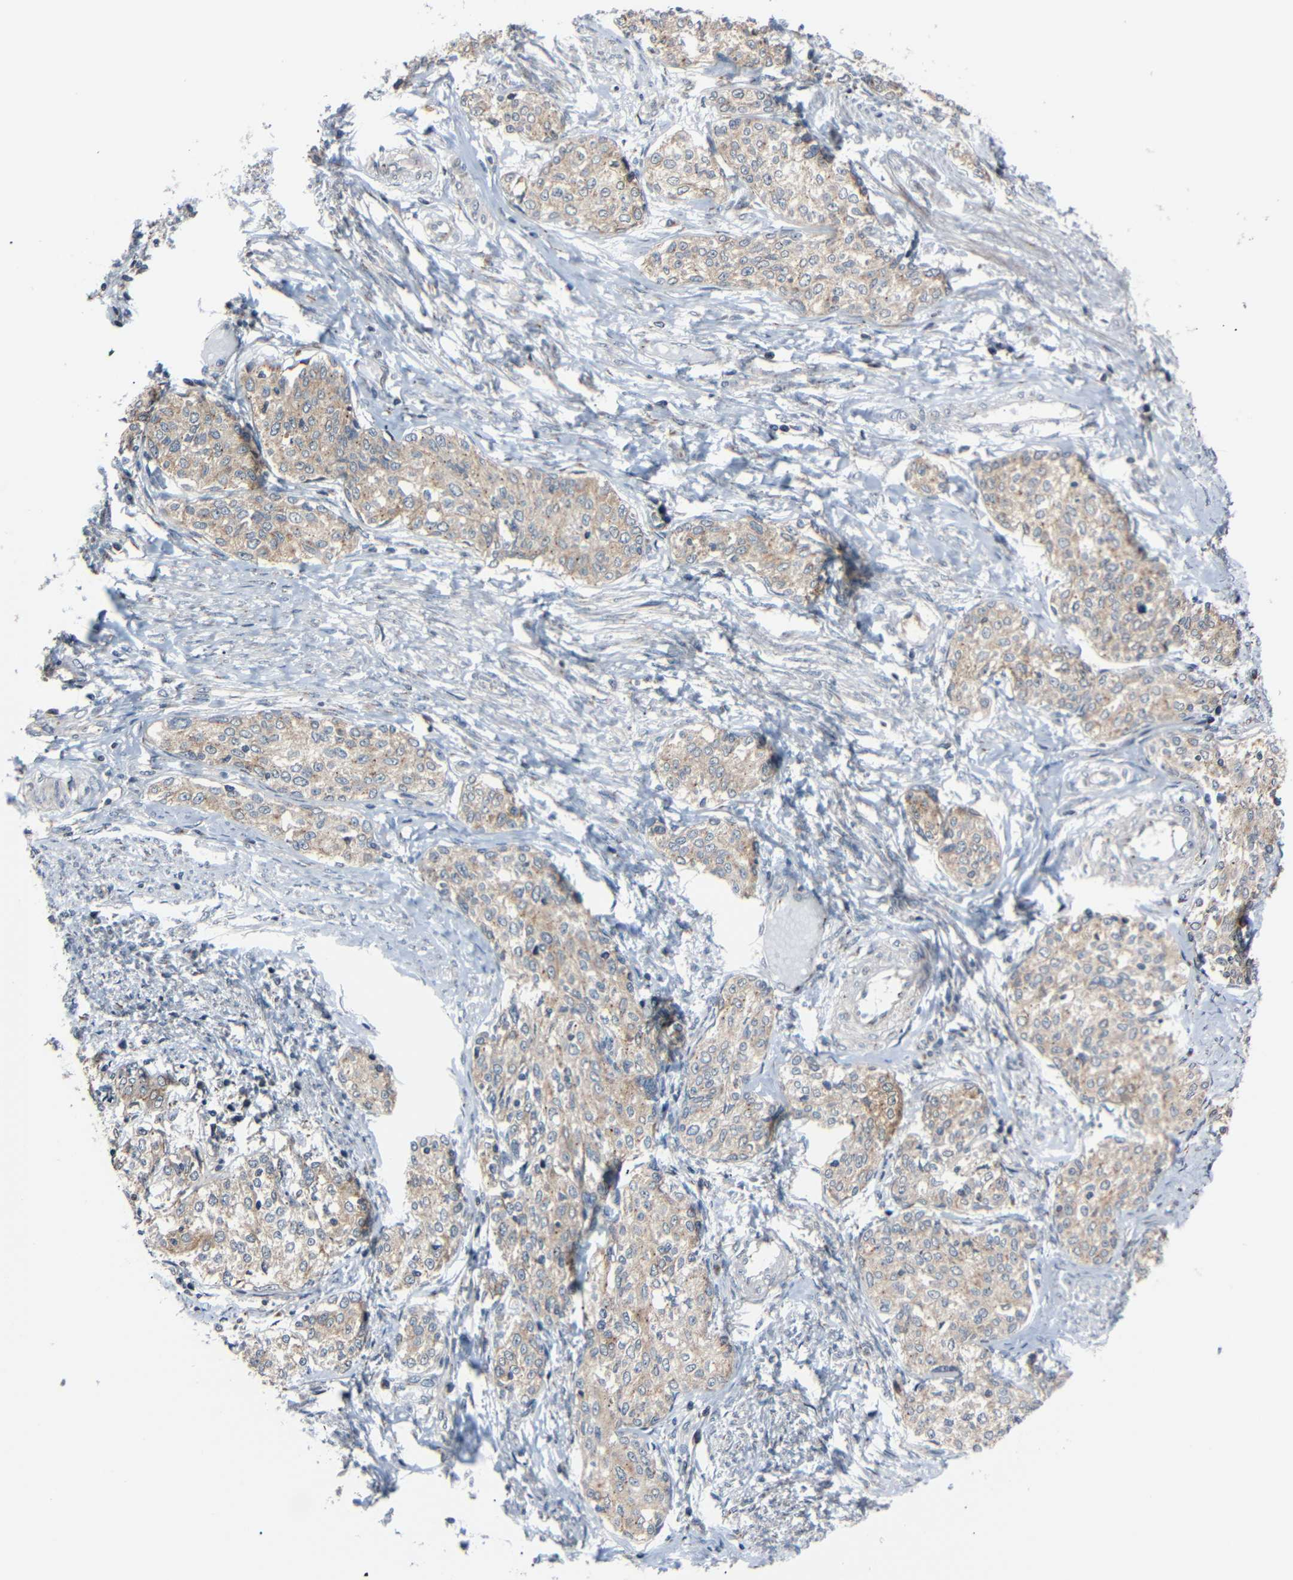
{"staining": {"intensity": "weak", "quantity": ">75%", "location": "cytoplasmic/membranous"}, "tissue": "cervical cancer", "cell_type": "Tumor cells", "image_type": "cancer", "snomed": [{"axis": "morphology", "description": "Squamous cell carcinoma, NOS"}, {"axis": "morphology", "description": "Adenocarcinoma, NOS"}, {"axis": "topography", "description": "Cervix"}], "caption": "A photomicrograph of adenocarcinoma (cervical) stained for a protein shows weak cytoplasmic/membranous brown staining in tumor cells.", "gene": "AKAP9", "patient": {"sex": "female", "age": 52}}